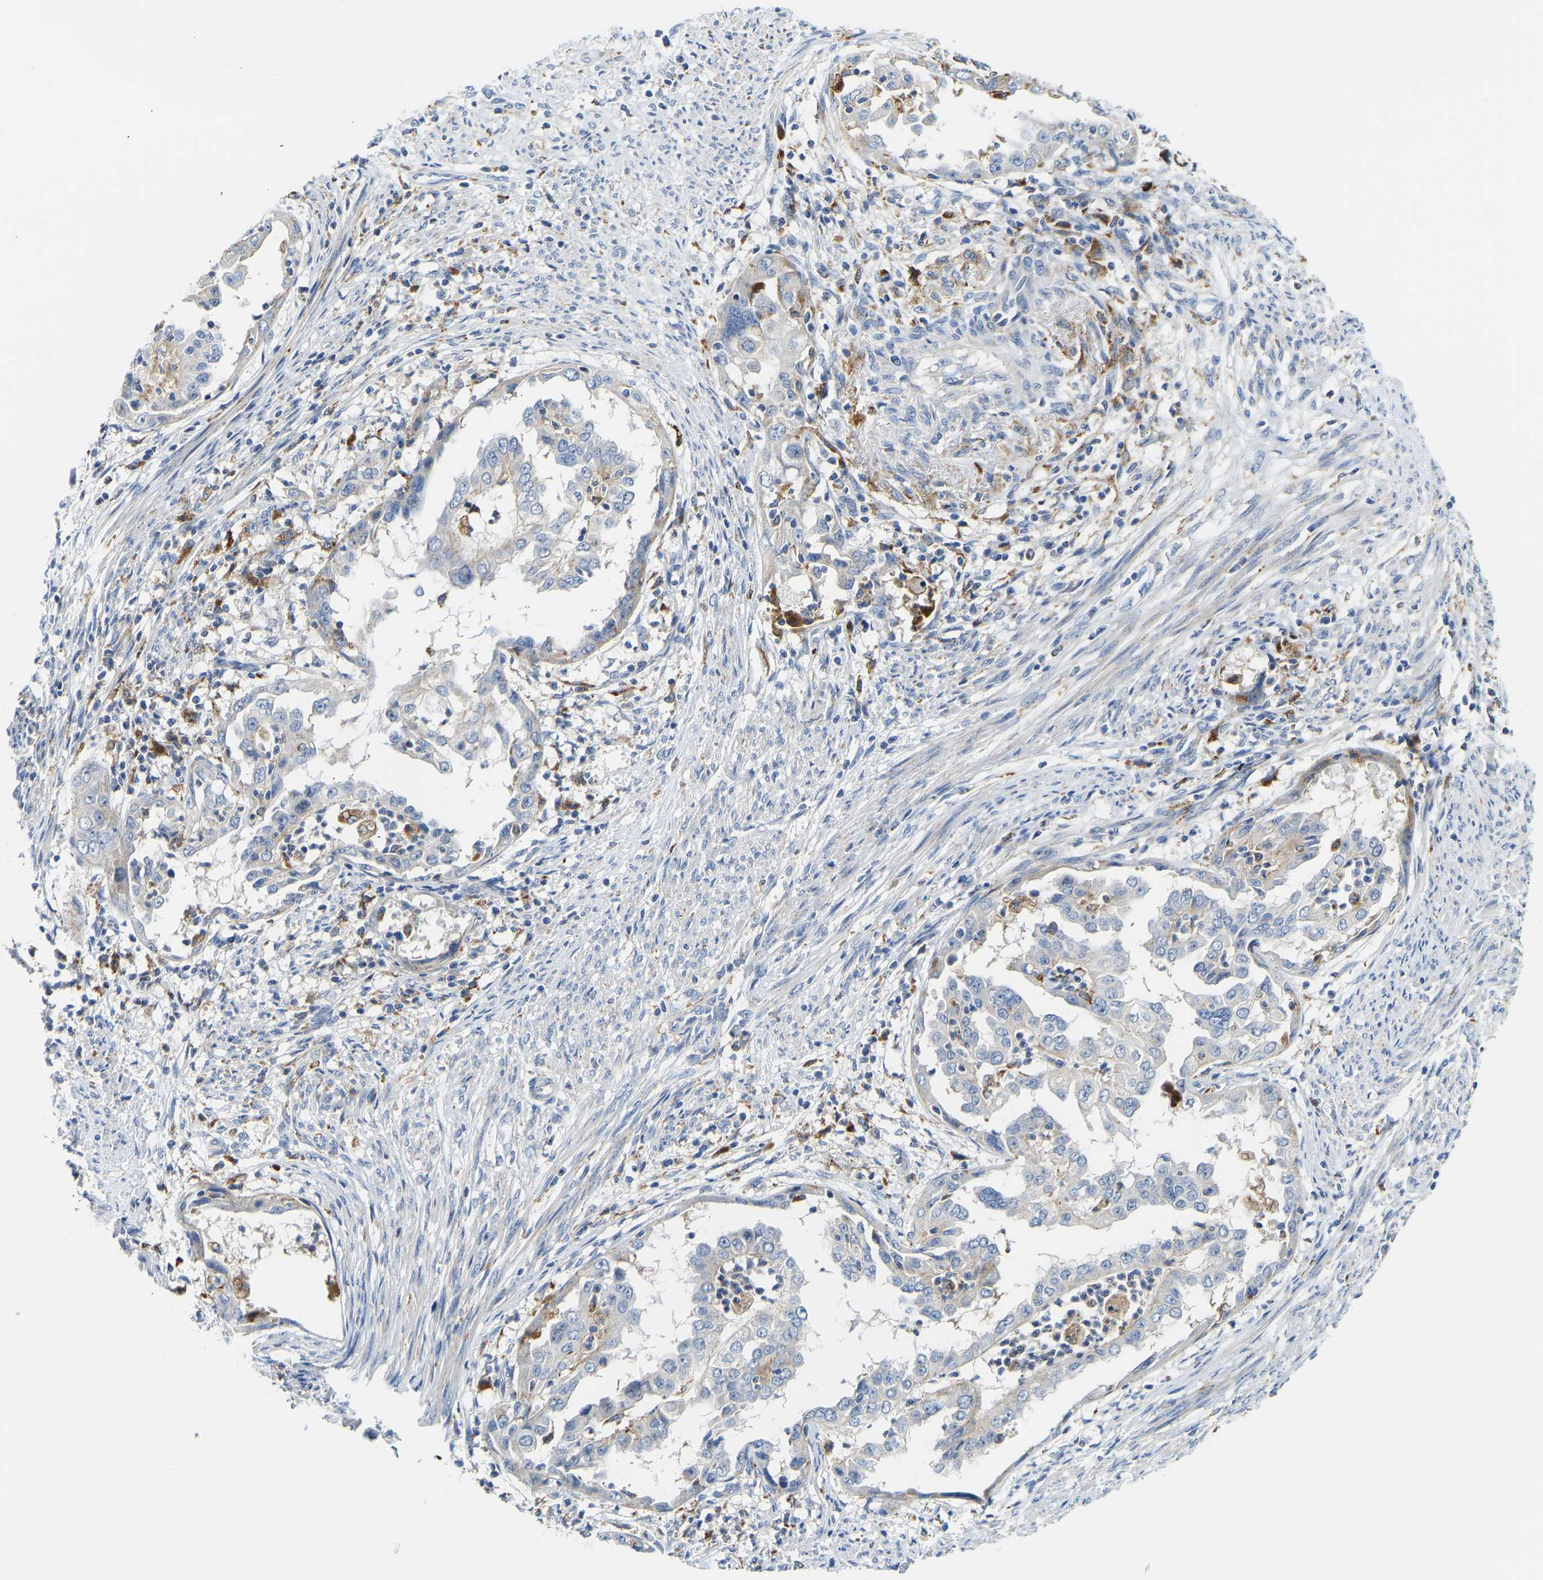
{"staining": {"intensity": "weak", "quantity": "<25%", "location": "cytoplasmic/membranous"}, "tissue": "endometrial cancer", "cell_type": "Tumor cells", "image_type": "cancer", "snomed": [{"axis": "morphology", "description": "Adenocarcinoma, NOS"}, {"axis": "topography", "description": "Endometrium"}], "caption": "Histopathology image shows no significant protein staining in tumor cells of endometrial cancer.", "gene": "ATP6V1E1", "patient": {"sex": "female", "age": 85}}